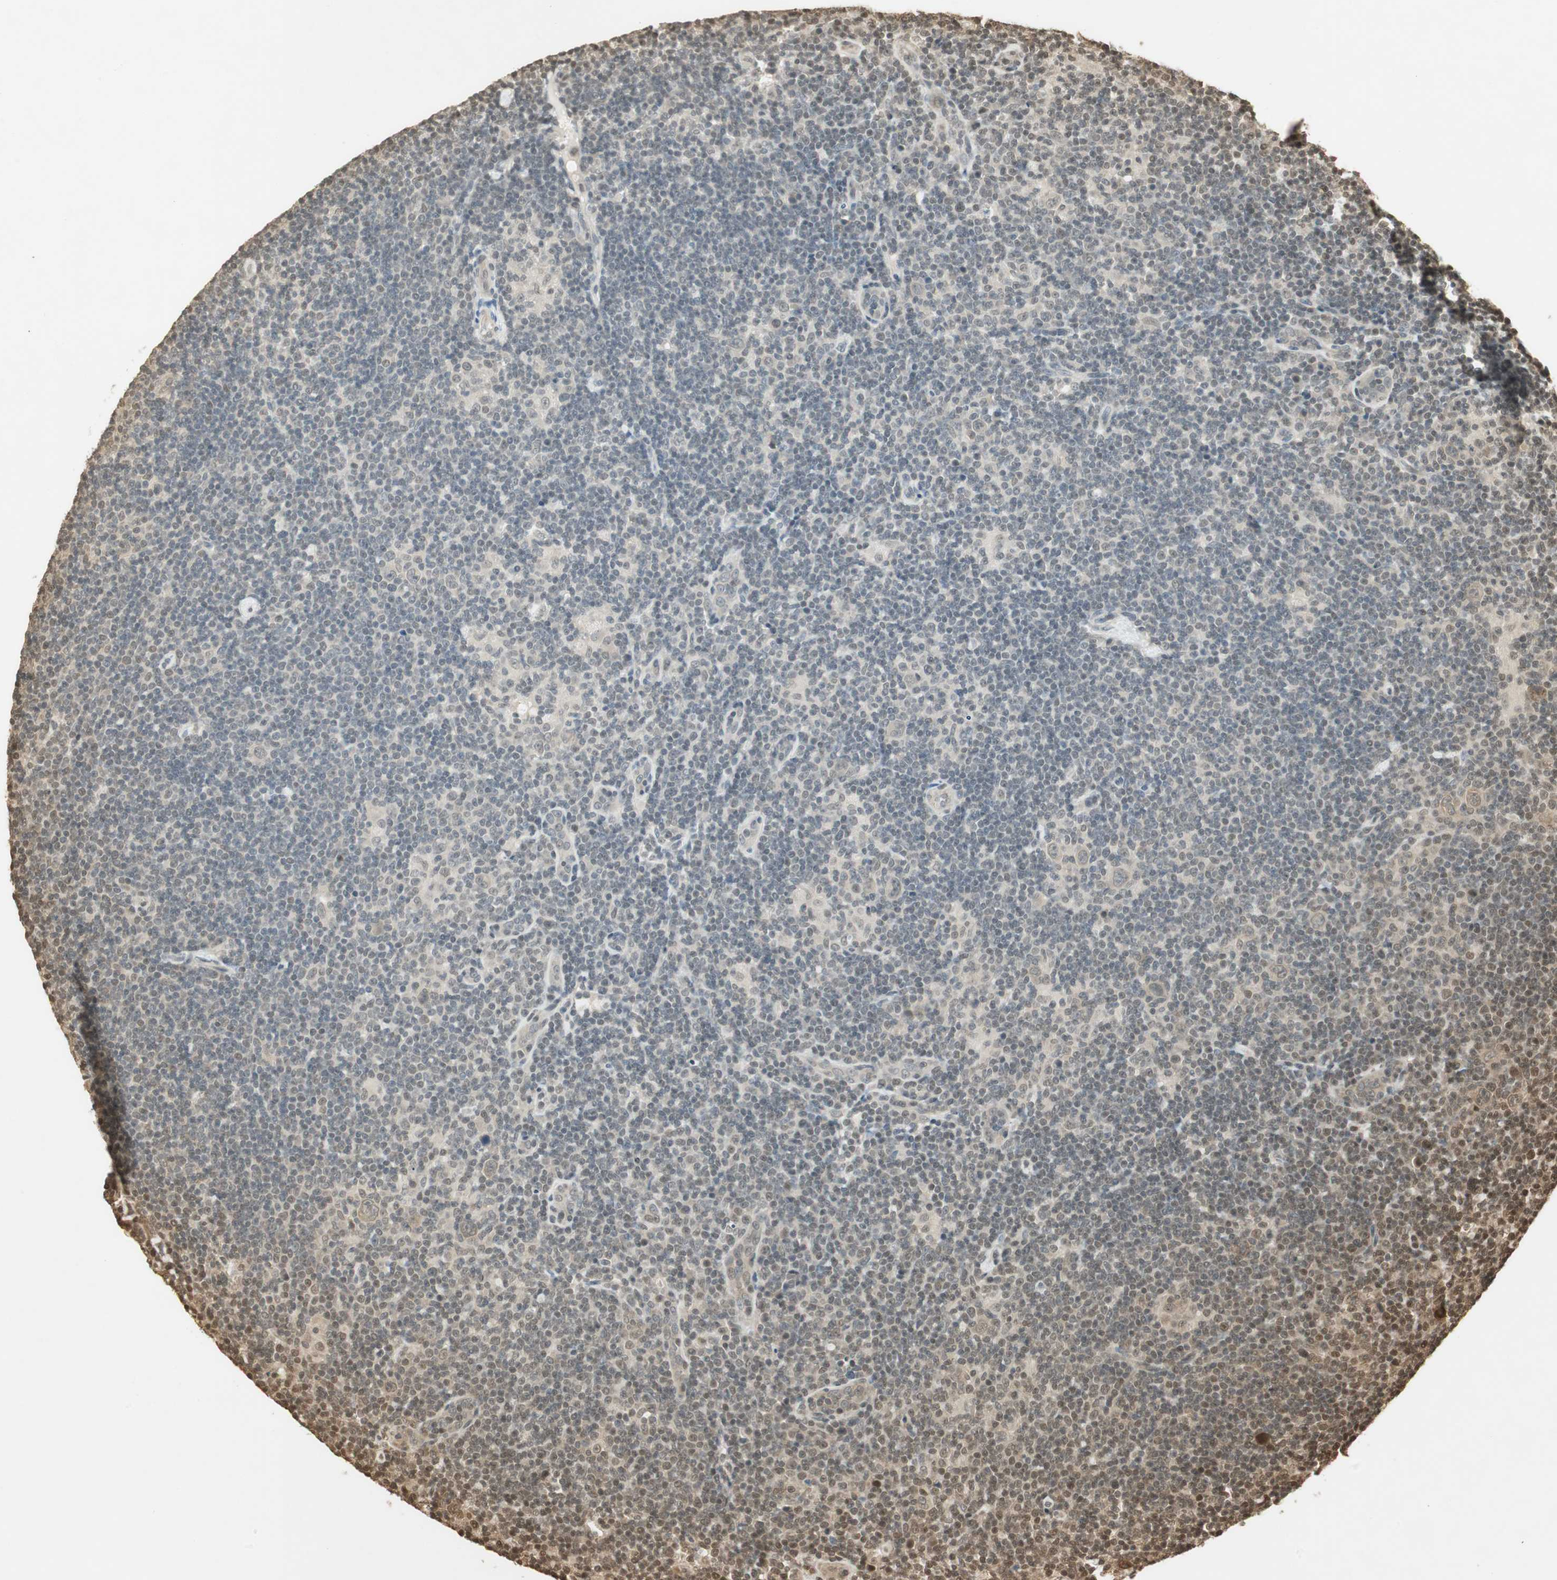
{"staining": {"intensity": "negative", "quantity": "none", "location": "none"}, "tissue": "lymphoma", "cell_type": "Tumor cells", "image_type": "cancer", "snomed": [{"axis": "morphology", "description": "Hodgkin's disease, NOS"}, {"axis": "topography", "description": "Lymph node"}], "caption": "Tumor cells are negative for protein expression in human Hodgkin's disease.", "gene": "RPA3", "patient": {"sex": "female", "age": 57}}